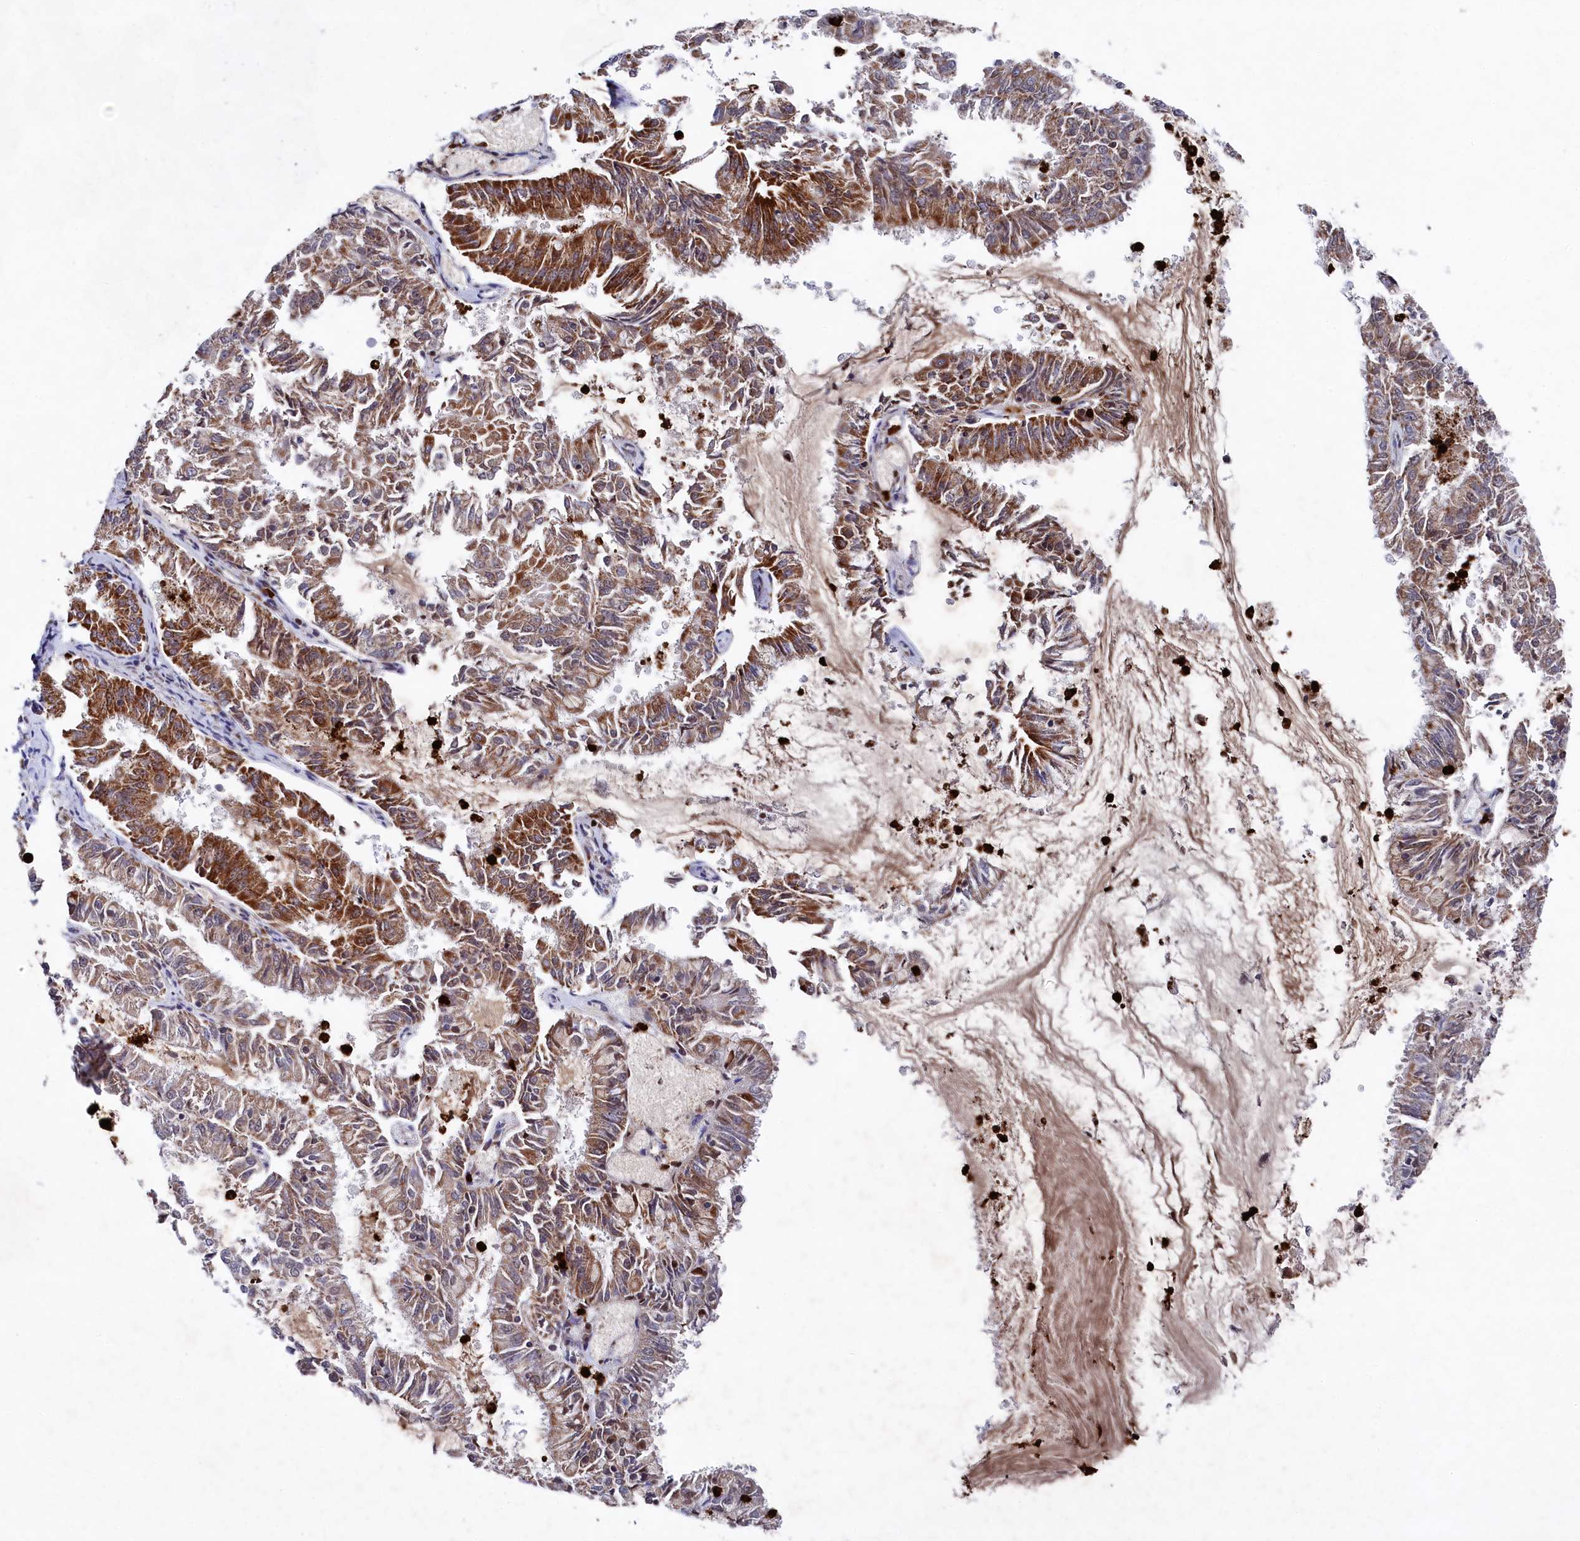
{"staining": {"intensity": "moderate", "quantity": "25%-75%", "location": "cytoplasmic/membranous"}, "tissue": "endometrial cancer", "cell_type": "Tumor cells", "image_type": "cancer", "snomed": [{"axis": "morphology", "description": "Adenocarcinoma, NOS"}, {"axis": "topography", "description": "Endometrium"}], "caption": "Protein expression analysis of endometrial adenocarcinoma reveals moderate cytoplasmic/membranous staining in about 25%-75% of tumor cells. (brown staining indicates protein expression, while blue staining denotes nuclei).", "gene": "CHCHD1", "patient": {"sex": "female", "age": 57}}